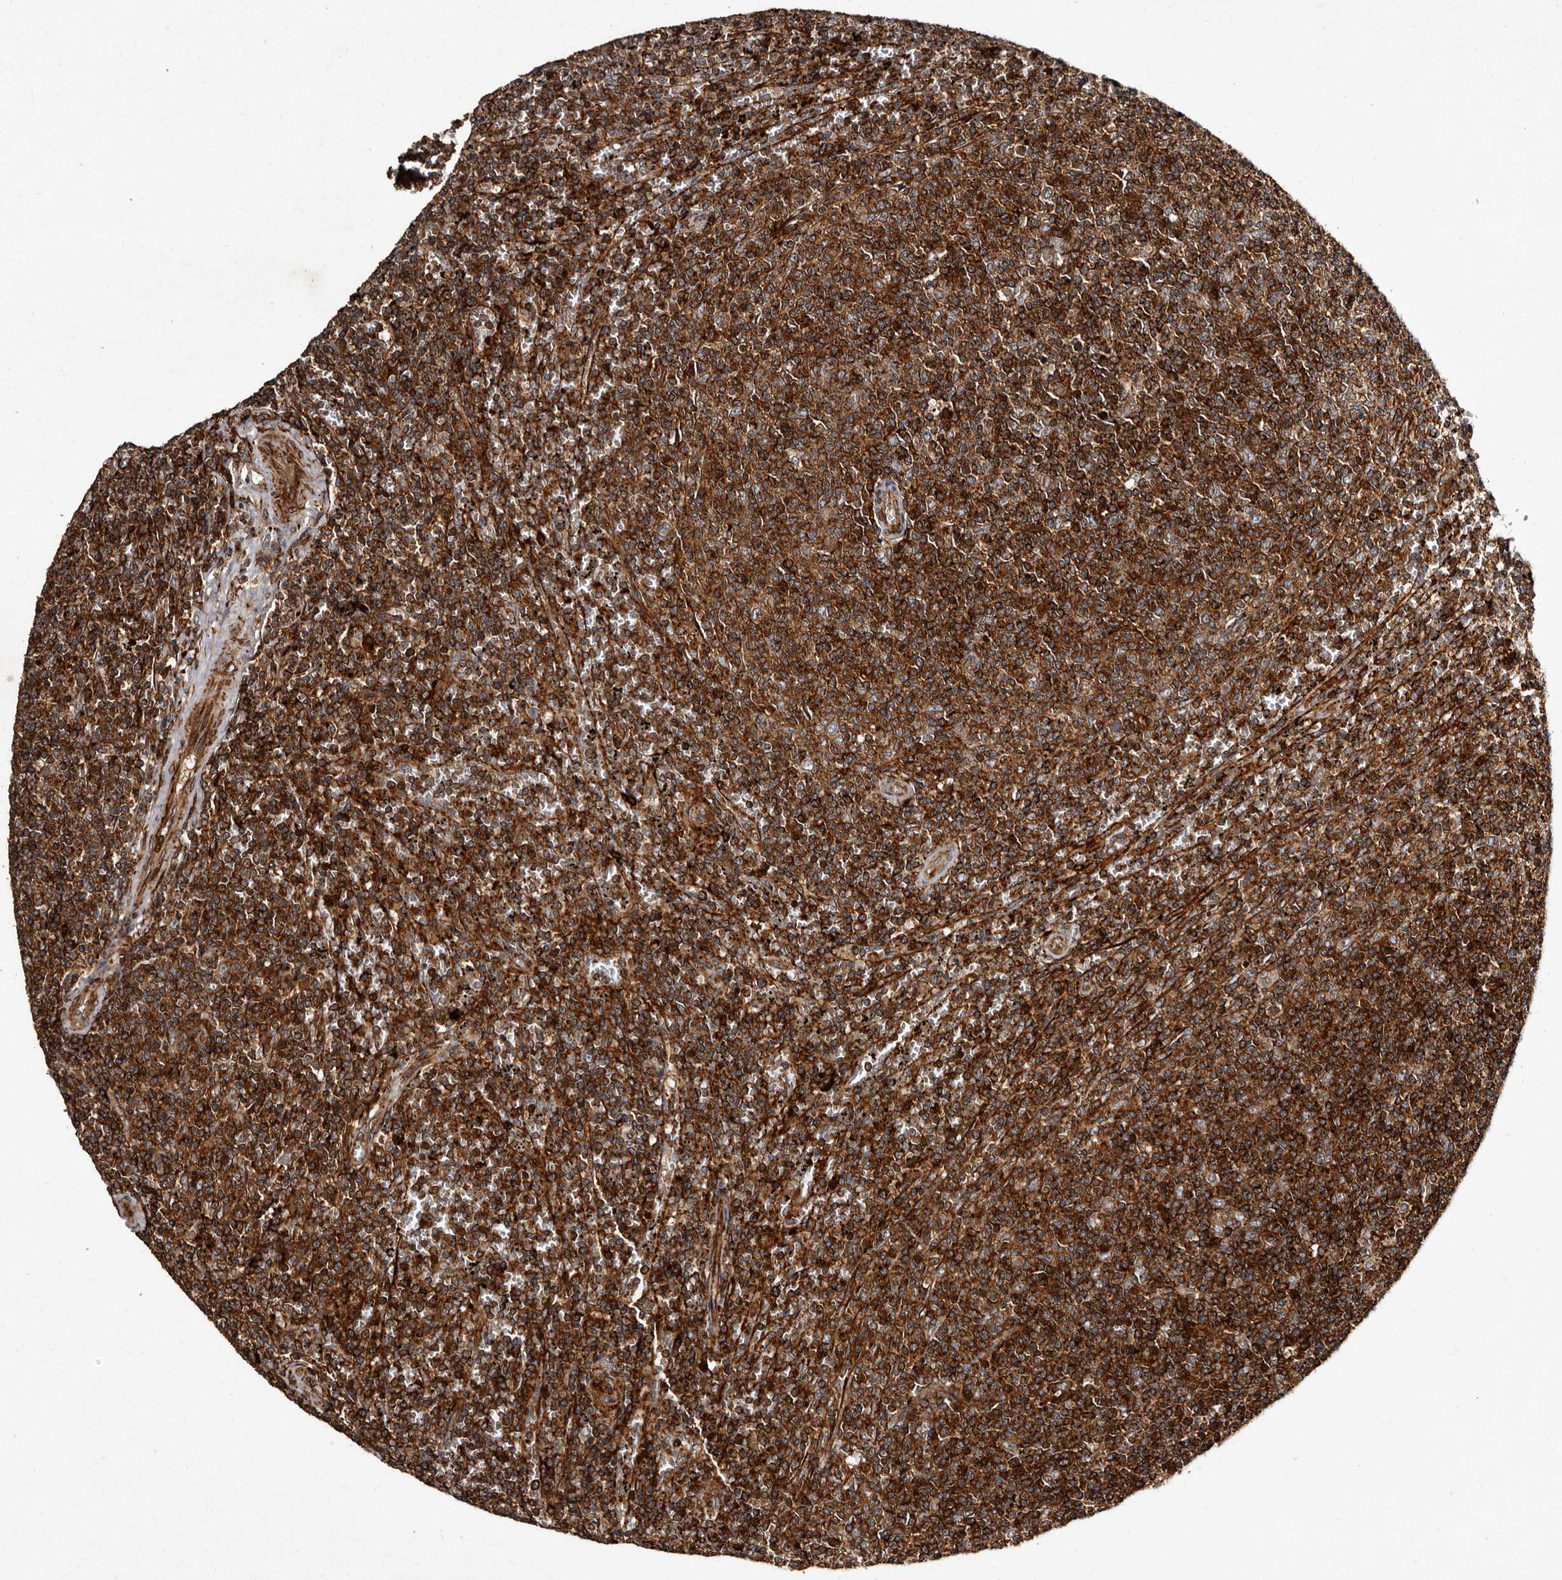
{"staining": {"intensity": "strong", "quantity": ">75%", "location": "cytoplasmic/membranous"}, "tissue": "lymphoma", "cell_type": "Tumor cells", "image_type": "cancer", "snomed": [{"axis": "morphology", "description": "Malignant lymphoma, non-Hodgkin's type, Low grade"}, {"axis": "topography", "description": "Spleen"}], "caption": "Human lymphoma stained for a protein (brown) reveals strong cytoplasmic/membranous positive staining in about >75% of tumor cells.", "gene": "PRKD3", "patient": {"sex": "female", "age": 50}}